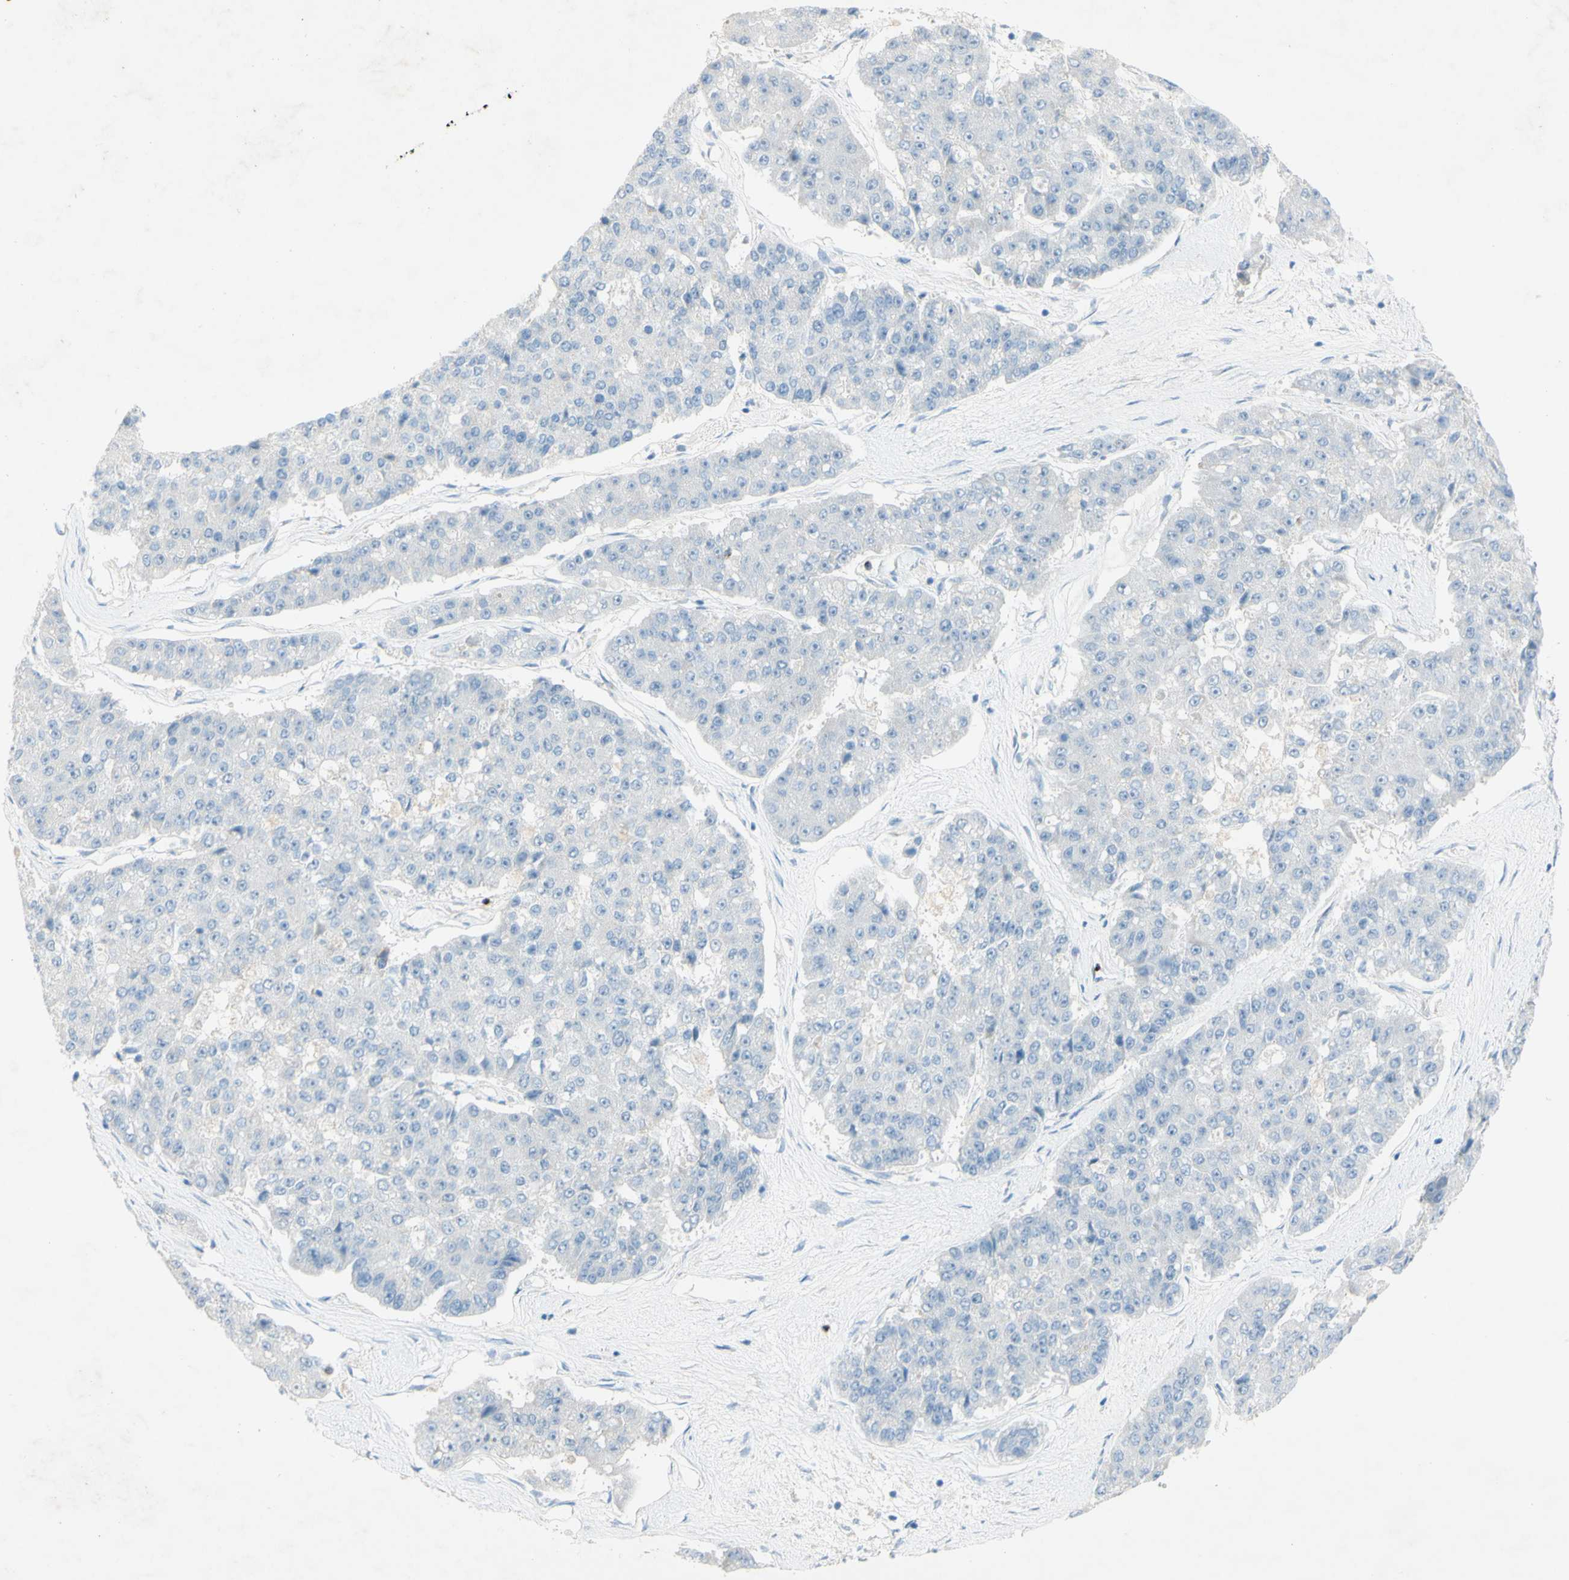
{"staining": {"intensity": "negative", "quantity": "none", "location": "none"}, "tissue": "pancreatic cancer", "cell_type": "Tumor cells", "image_type": "cancer", "snomed": [{"axis": "morphology", "description": "Adenocarcinoma, NOS"}, {"axis": "topography", "description": "Pancreas"}], "caption": "This photomicrograph is of pancreatic adenocarcinoma stained with immunohistochemistry (IHC) to label a protein in brown with the nuclei are counter-stained blue. There is no expression in tumor cells.", "gene": "ACADL", "patient": {"sex": "male", "age": 50}}